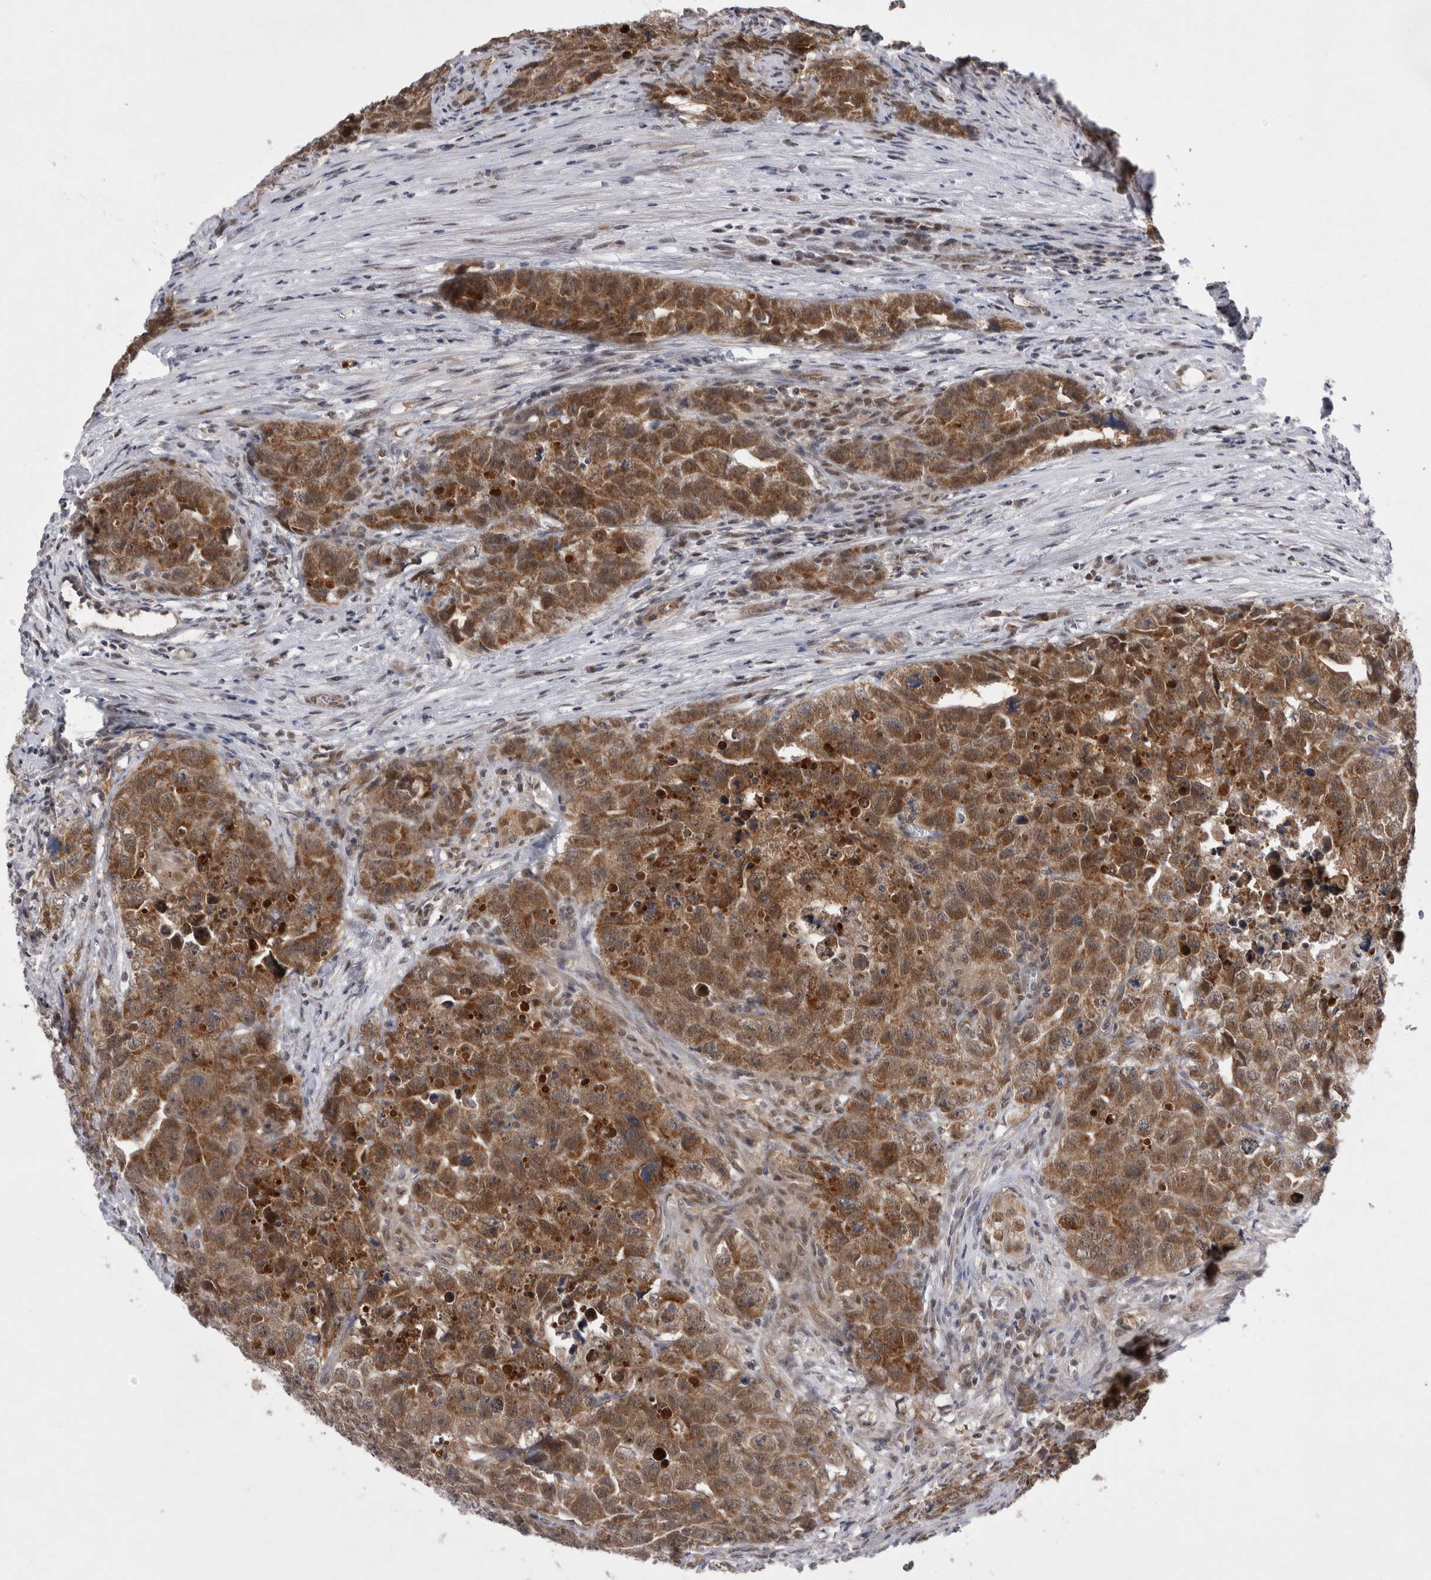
{"staining": {"intensity": "moderate", "quantity": ">75%", "location": "cytoplasmic/membranous"}, "tissue": "testis cancer", "cell_type": "Tumor cells", "image_type": "cancer", "snomed": [{"axis": "morphology", "description": "Seminoma, NOS"}, {"axis": "morphology", "description": "Carcinoma, Embryonal, NOS"}, {"axis": "topography", "description": "Testis"}], "caption": "An image of human embryonal carcinoma (testis) stained for a protein demonstrates moderate cytoplasmic/membranous brown staining in tumor cells. The protein of interest is shown in brown color, while the nuclei are stained blue.", "gene": "PSMB2", "patient": {"sex": "male", "age": 43}}